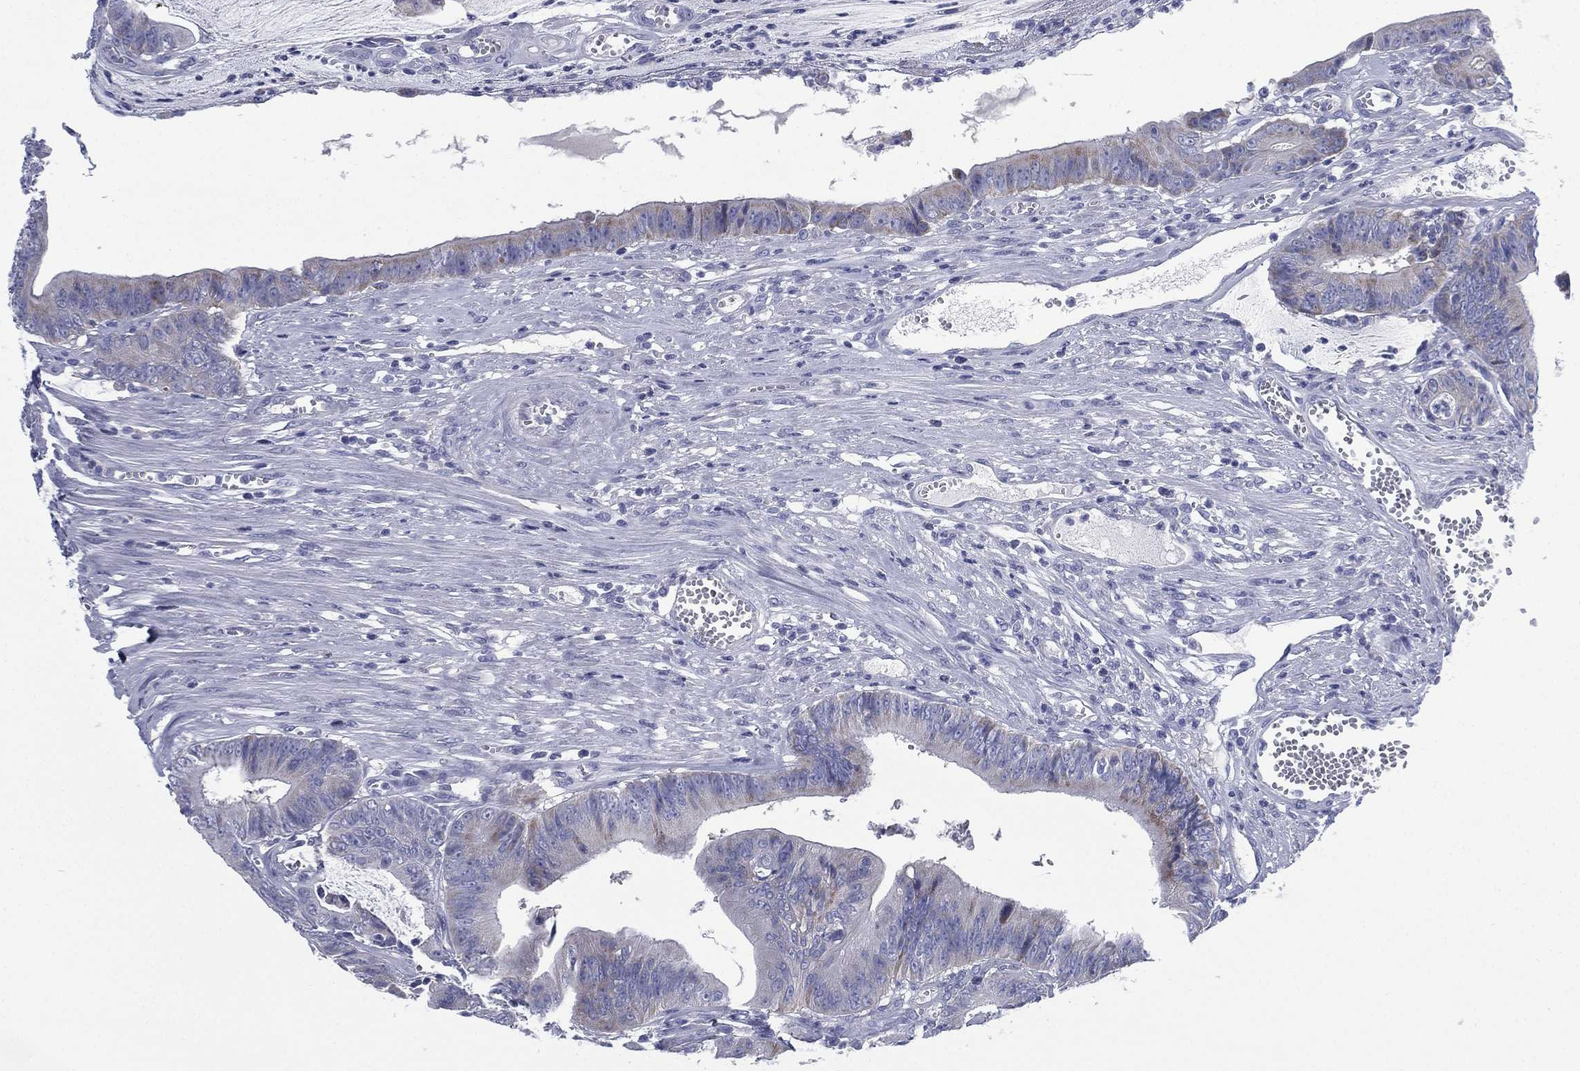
{"staining": {"intensity": "weak", "quantity": "25%-75%", "location": "cytoplasmic/membranous"}, "tissue": "colorectal cancer", "cell_type": "Tumor cells", "image_type": "cancer", "snomed": [{"axis": "morphology", "description": "Adenocarcinoma, NOS"}, {"axis": "topography", "description": "Colon"}], "caption": "Human colorectal adenocarcinoma stained with a protein marker reveals weak staining in tumor cells.", "gene": "FCER2", "patient": {"sex": "female", "age": 69}}